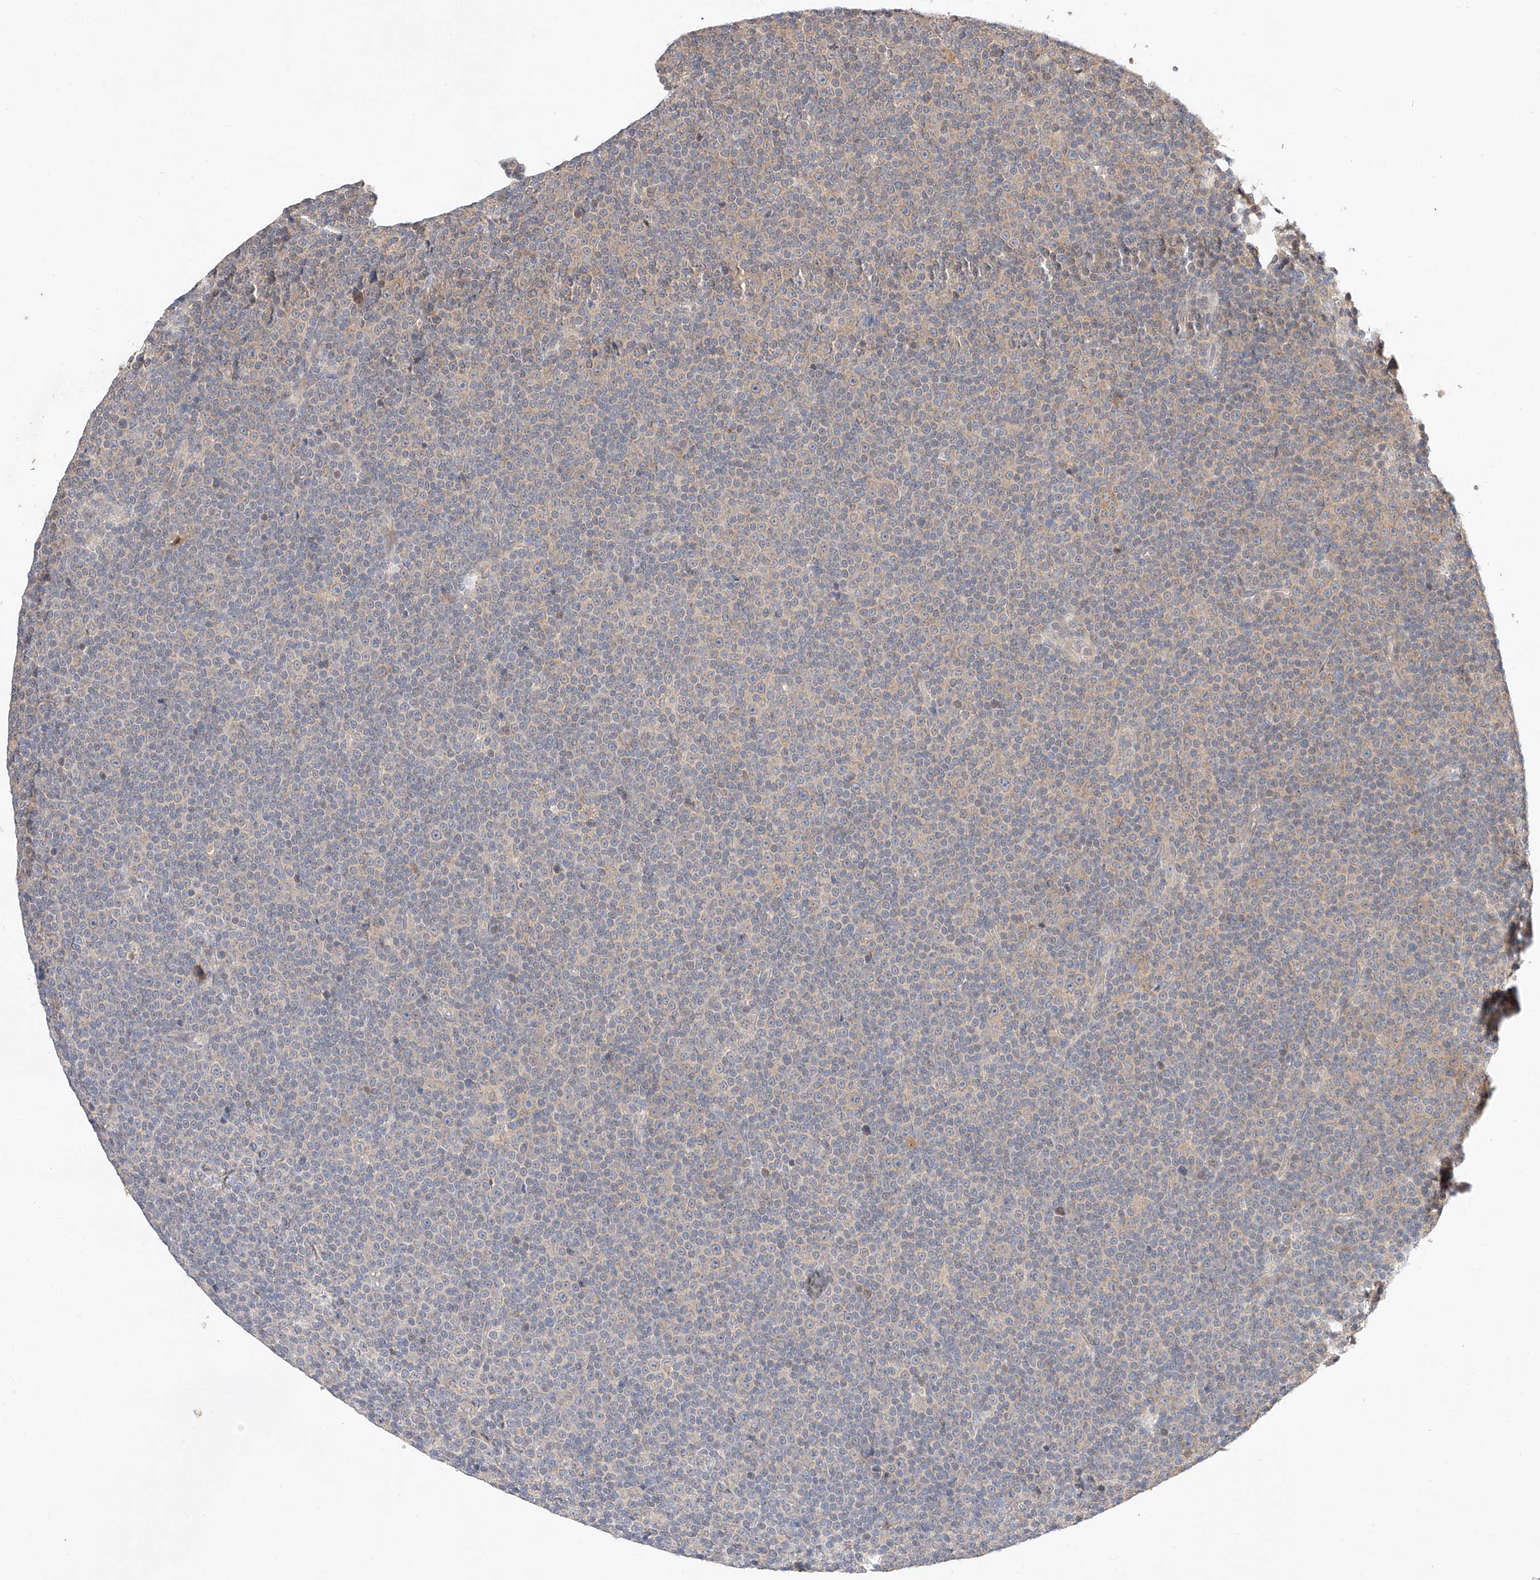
{"staining": {"intensity": "negative", "quantity": "none", "location": "none"}, "tissue": "lymphoma", "cell_type": "Tumor cells", "image_type": "cancer", "snomed": [{"axis": "morphology", "description": "Malignant lymphoma, non-Hodgkin's type, Low grade"}, {"axis": "topography", "description": "Lymph node"}], "caption": "This is an immunohistochemistry (IHC) image of lymphoma. There is no staining in tumor cells.", "gene": "C6orf118", "patient": {"sex": "female", "age": 67}}